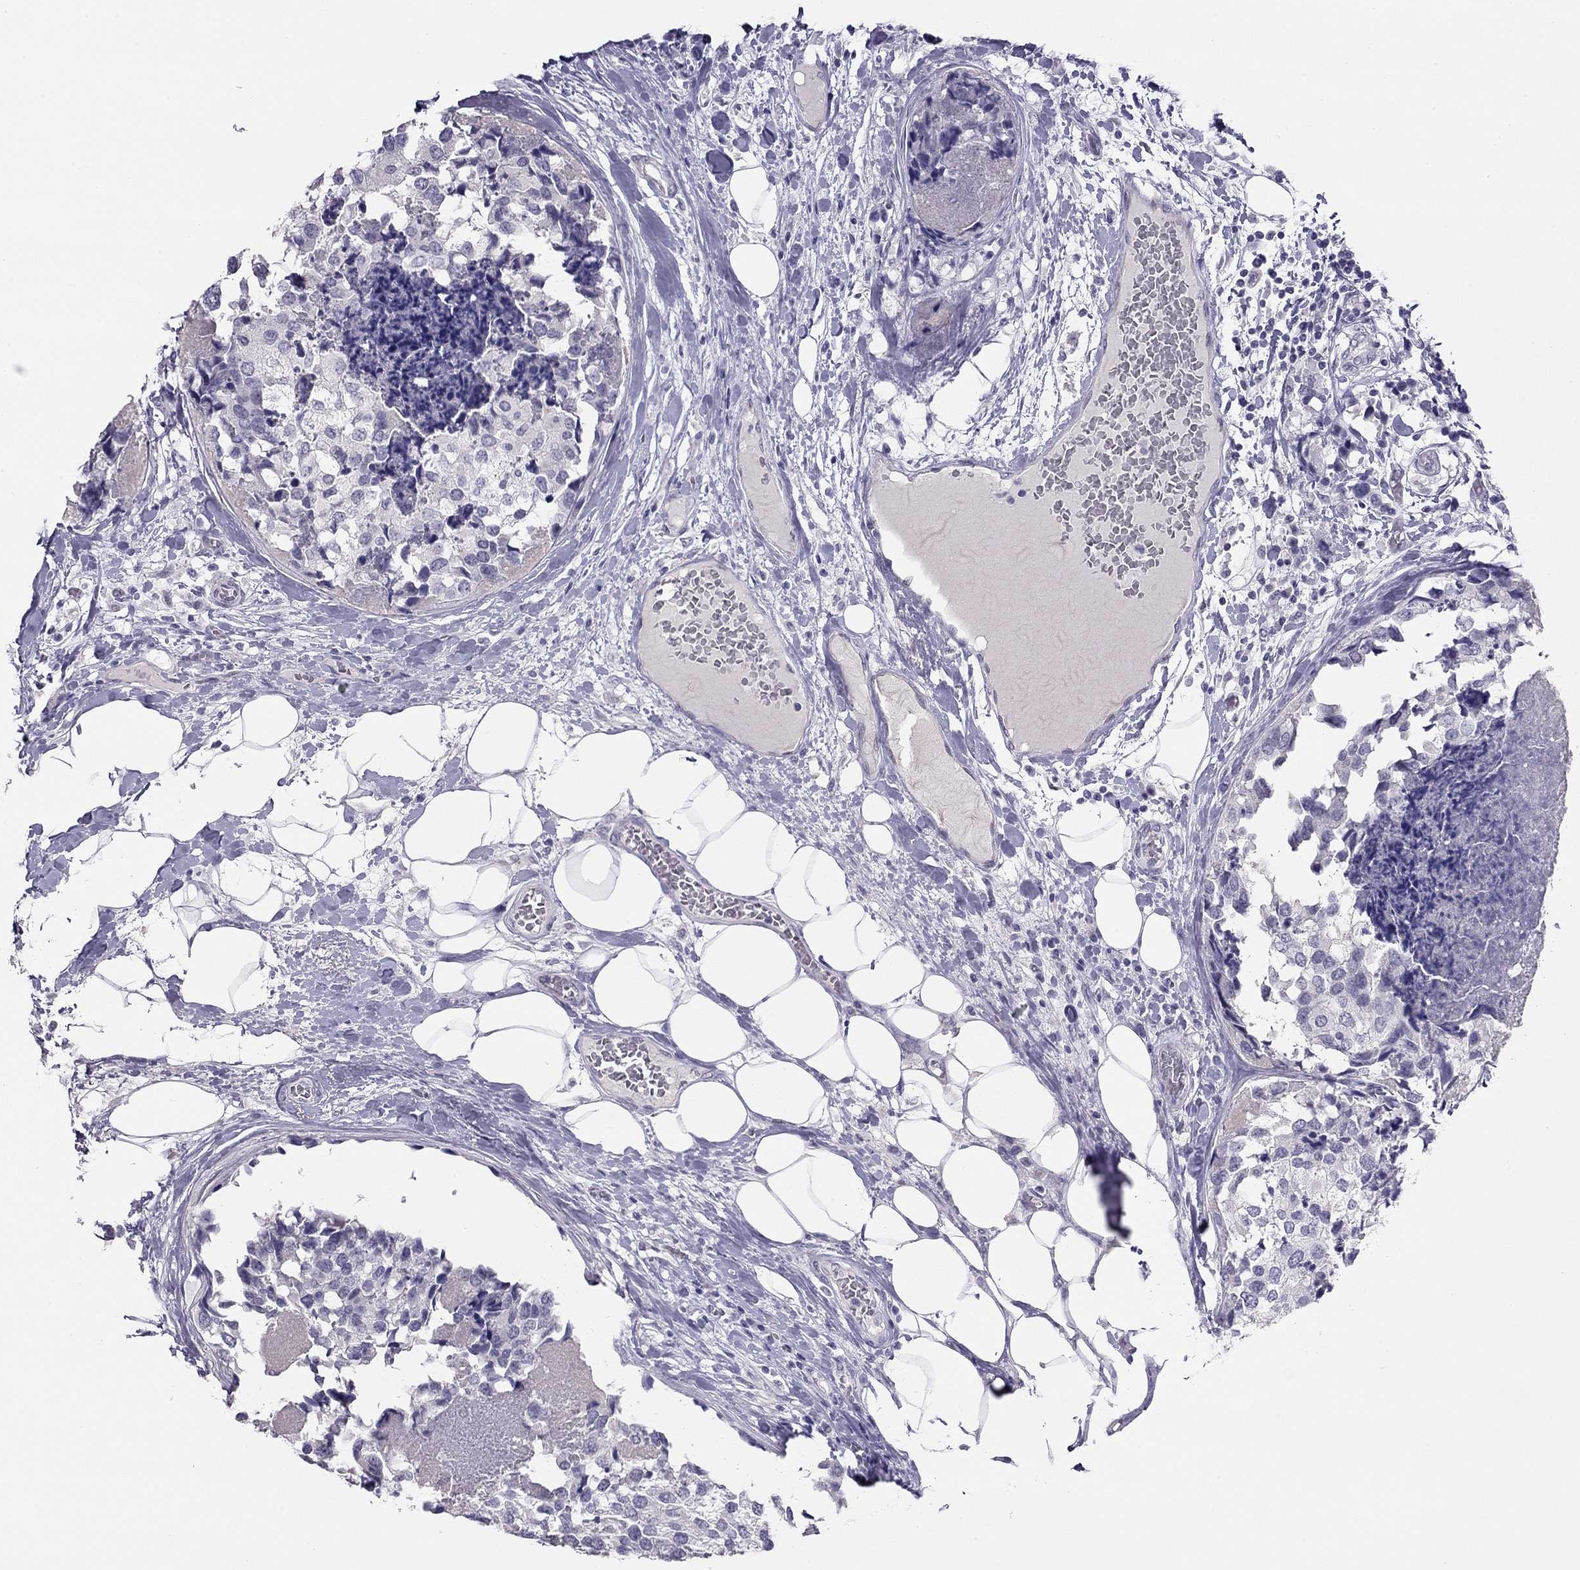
{"staining": {"intensity": "negative", "quantity": "none", "location": "none"}, "tissue": "breast cancer", "cell_type": "Tumor cells", "image_type": "cancer", "snomed": [{"axis": "morphology", "description": "Lobular carcinoma"}, {"axis": "topography", "description": "Breast"}], "caption": "Breast lobular carcinoma was stained to show a protein in brown. There is no significant staining in tumor cells. (DAB immunohistochemistry with hematoxylin counter stain).", "gene": "KCNV2", "patient": {"sex": "female", "age": 59}}